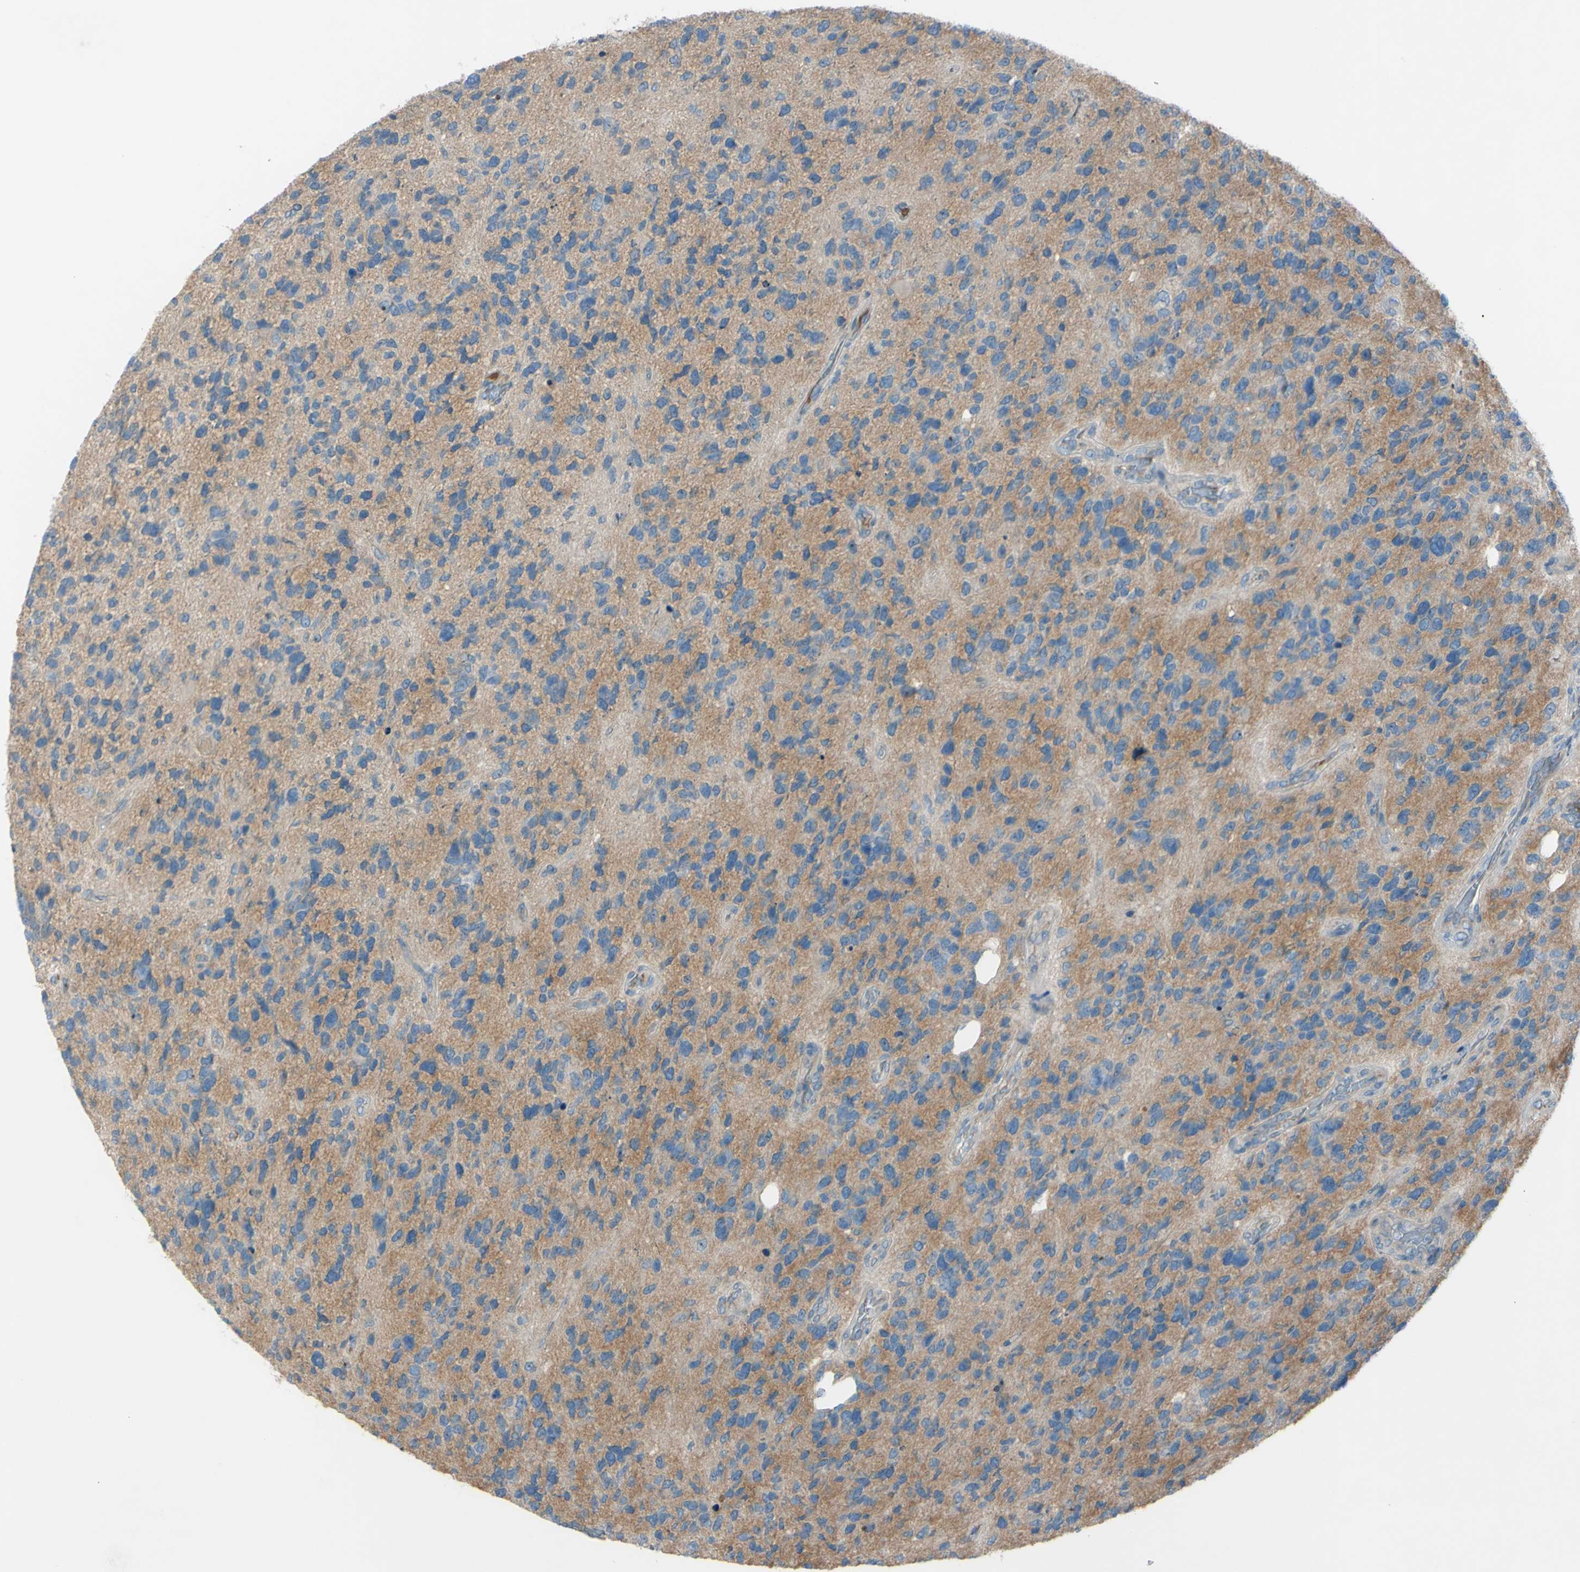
{"staining": {"intensity": "moderate", "quantity": "25%-75%", "location": "cytoplasmic/membranous"}, "tissue": "glioma", "cell_type": "Tumor cells", "image_type": "cancer", "snomed": [{"axis": "morphology", "description": "Glioma, malignant, High grade"}, {"axis": "topography", "description": "Brain"}], "caption": "IHC image of human glioma stained for a protein (brown), which shows medium levels of moderate cytoplasmic/membranous expression in about 25%-75% of tumor cells.", "gene": "ATRN", "patient": {"sex": "female", "age": 58}}